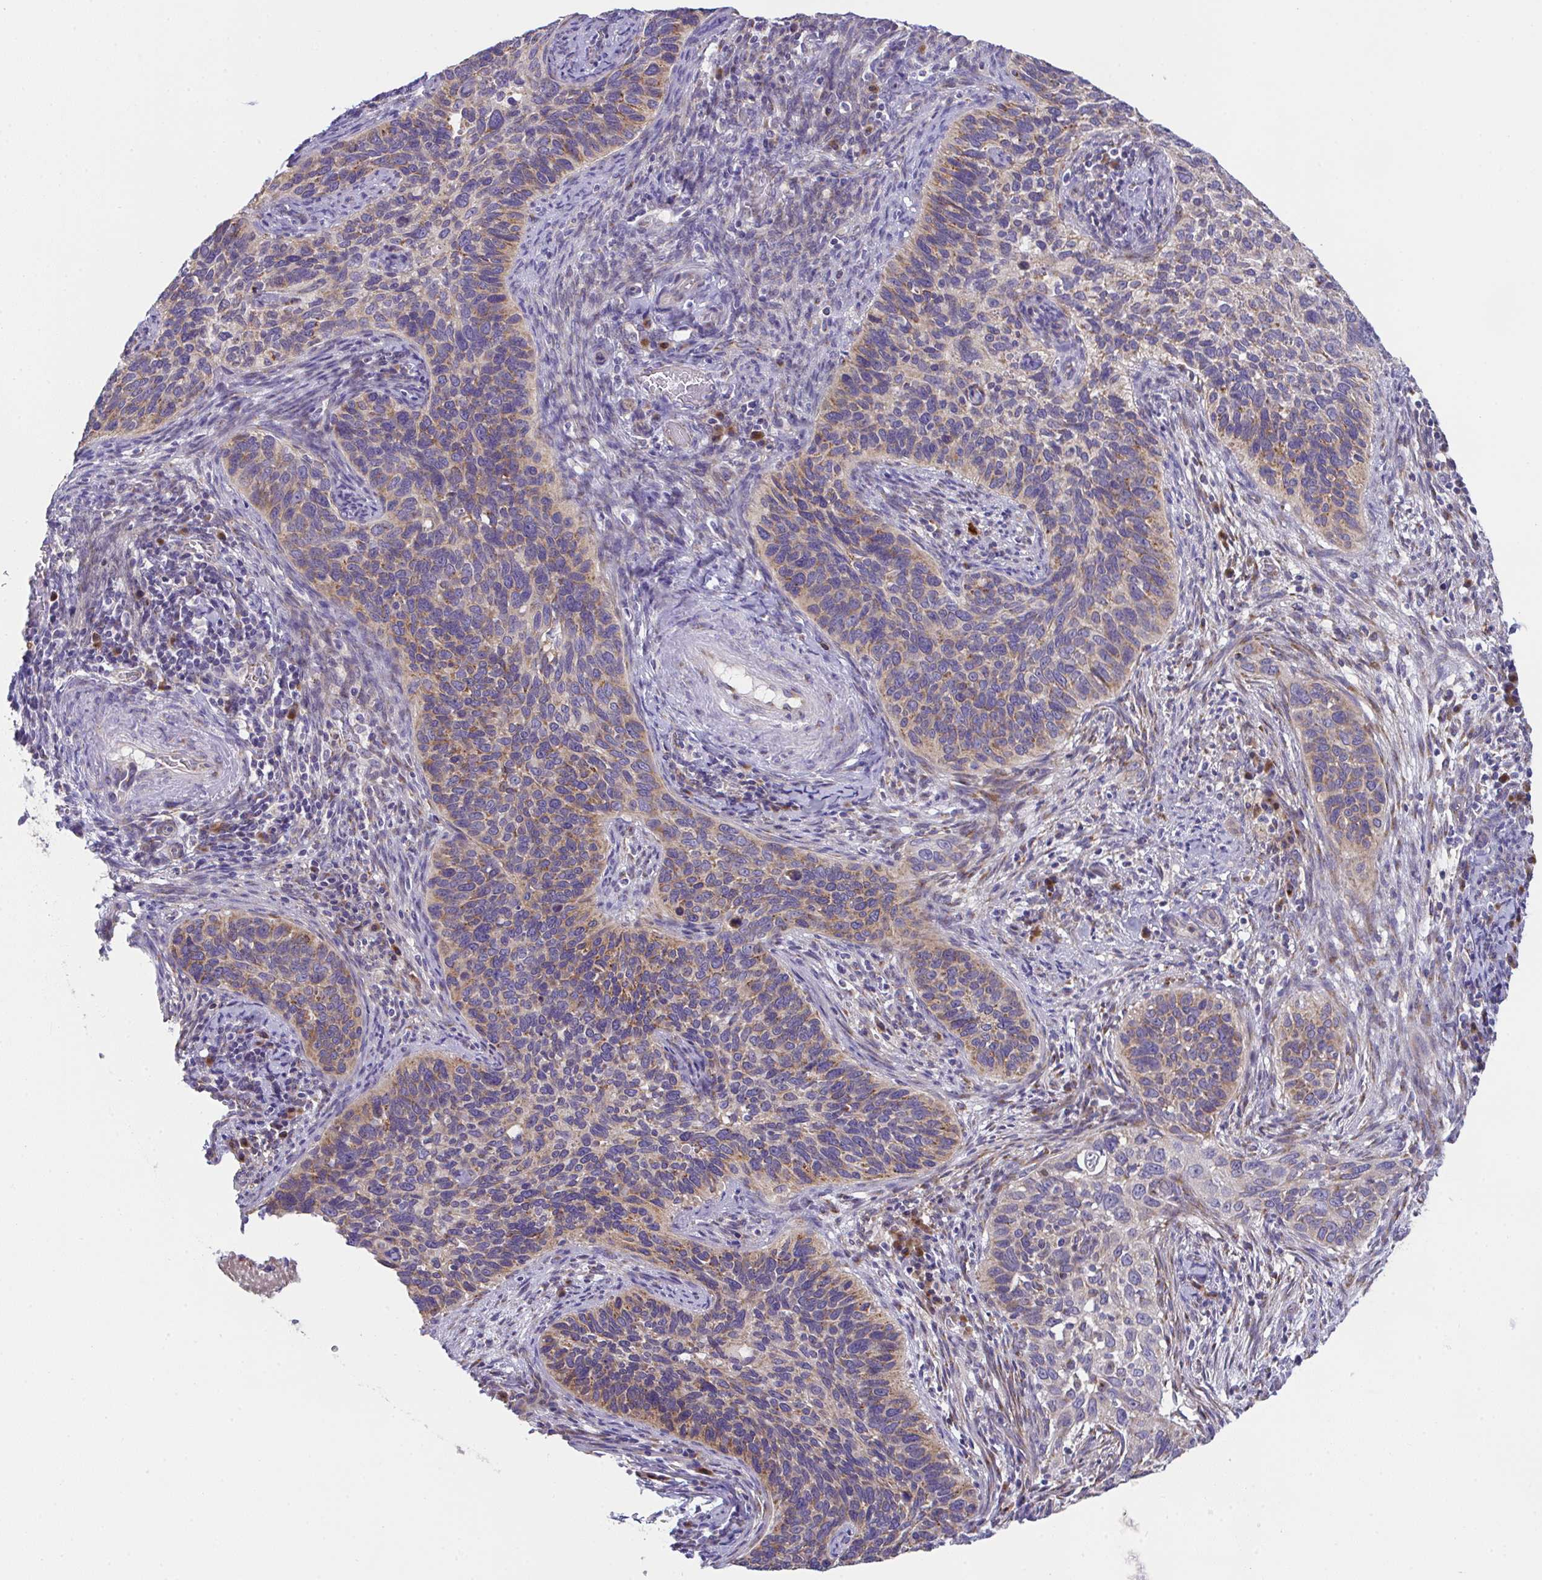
{"staining": {"intensity": "weak", "quantity": "25%-75%", "location": "cytoplasmic/membranous"}, "tissue": "cervical cancer", "cell_type": "Tumor cells", "image_type": "cancer", "snomed": [{"axis": "morphology", "description": "Squamous cell carcinoma, NOS"}, {"axis": "topography", "description": "Cervix"}], "caption": "This is a photomicrograph of immunohistochemistry staining of cervical cancer, which shows weak staining in the cytoplasmic/membranous of tumor cells.", "gene": "MIA3", "patient": {"sex": "female", "age": 51}}